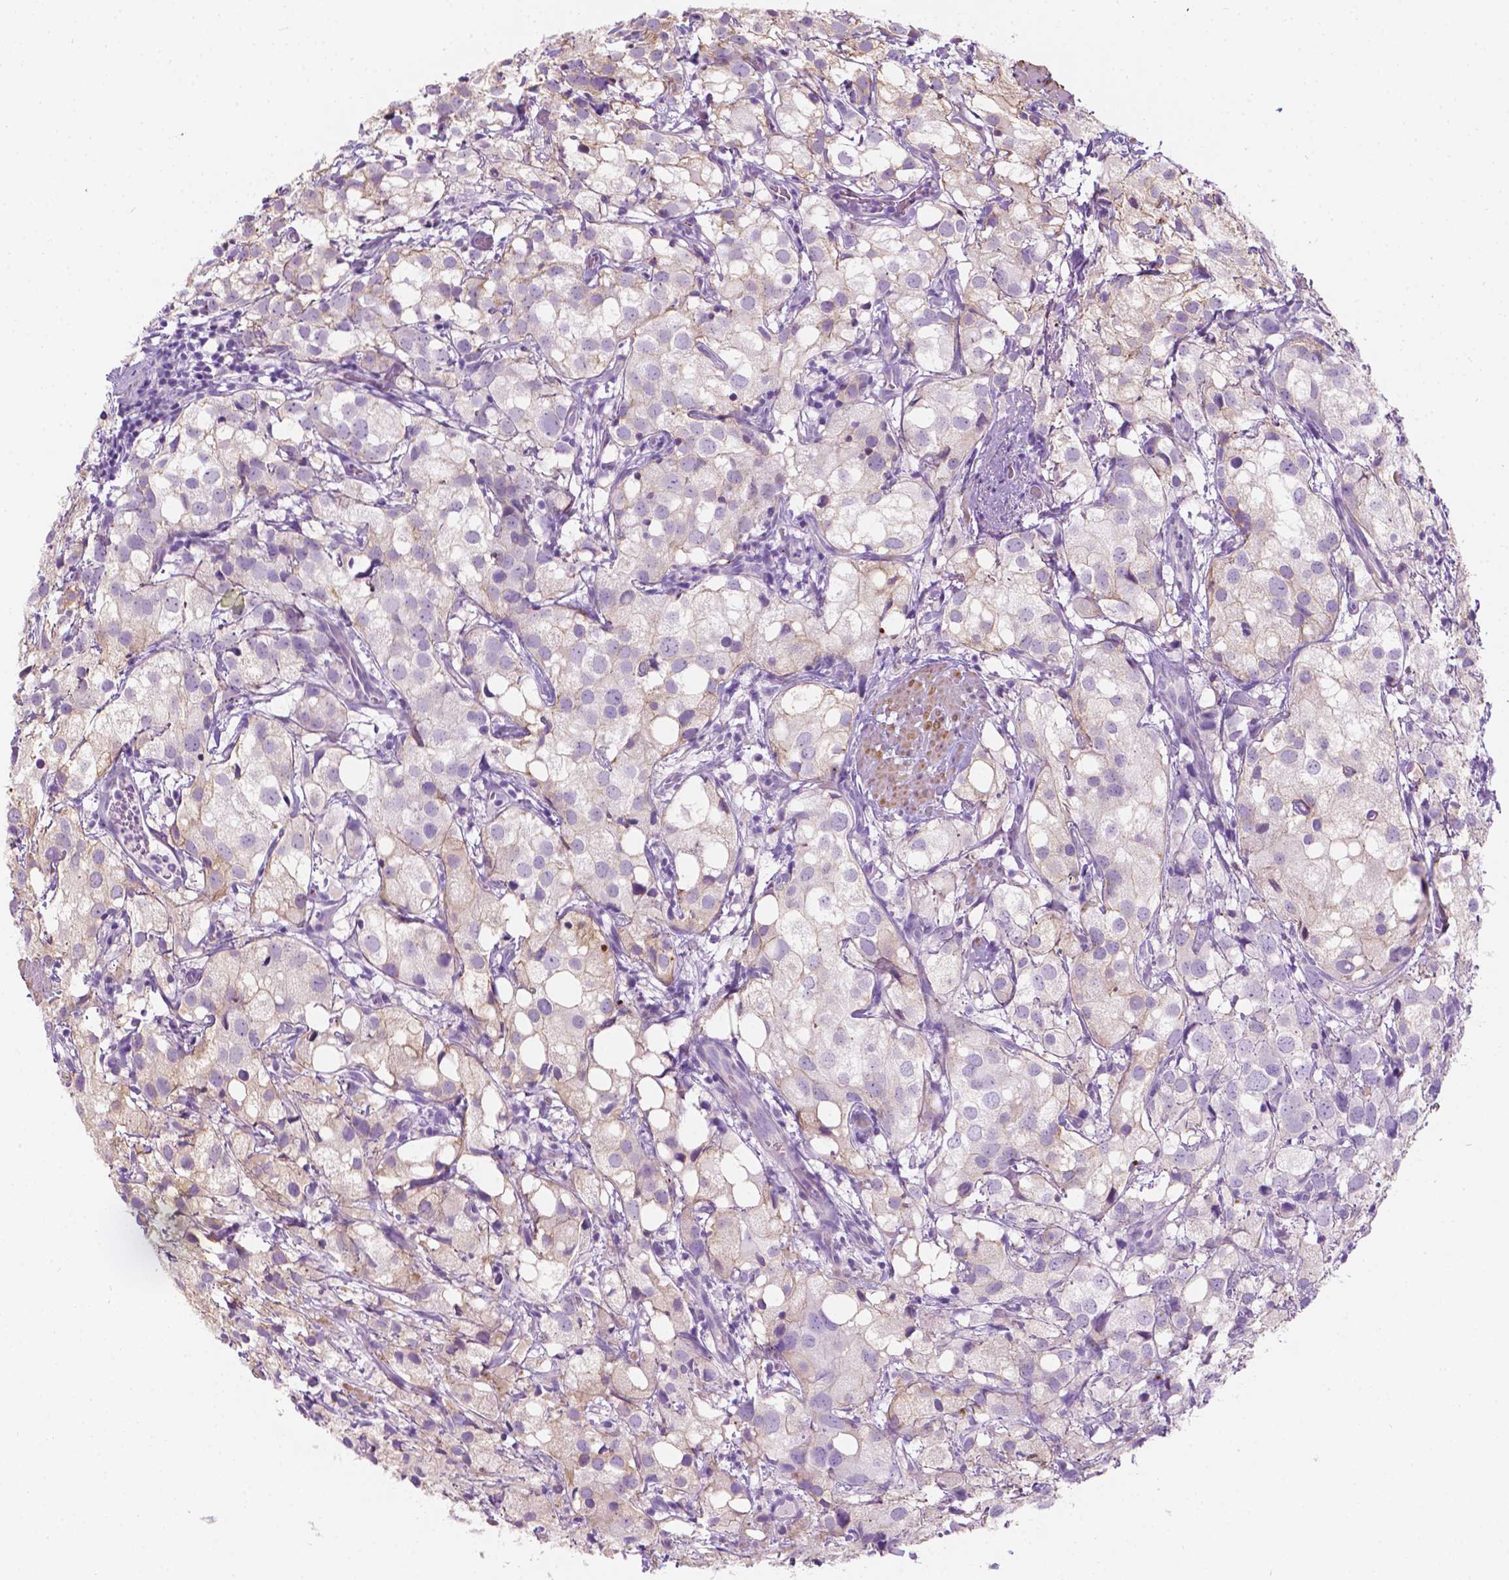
{"staining": {"intensity": "weak", "quantity": "<25%", "location": "cytoplasmic/membranous"}, "tissue": "prostate cancer", "cell_type": "Tumor cells", "image_type": "cancer", "snomed": [{"axis": "morphology", "description": "Adenocarcinoma, High grade"}, {"axis": "topography", "description": "Prostate"}], "caption": "The immunohistochemistry (IHC) image has no significant positivity in tumor cells of prostate high-grade adenocarcinoma tissue.", "gene": "NOS1AP", "patient": {"sex": "male", "age": 86}}